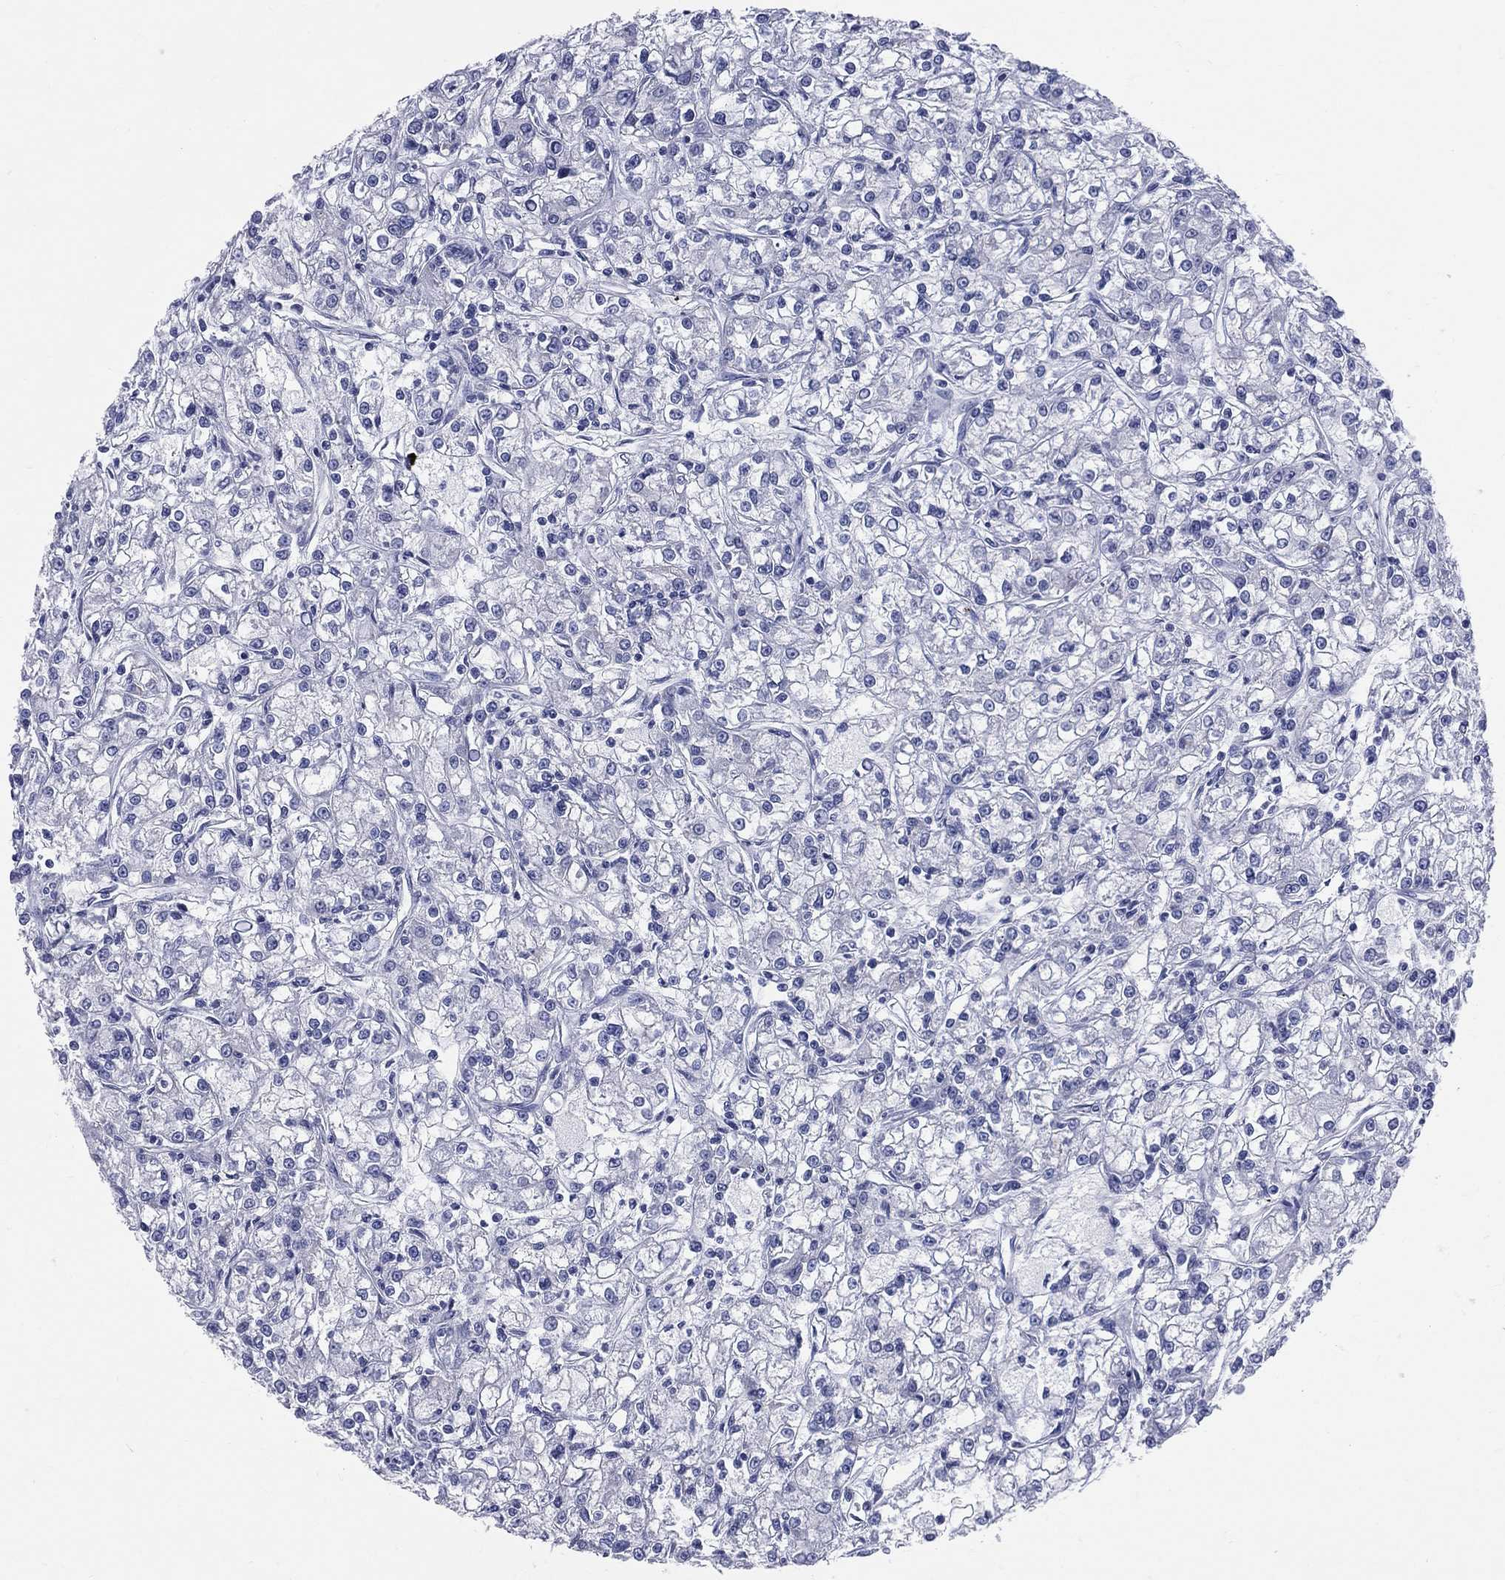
{"staining": {"intensity": "negative", "quantity": "none", "location": "none"}, "tissue": "renal cancer", "cell_type": "Tumor cells", "image_type": "cancer", "snomed": [{"axis": "morphology", "description": "Adenocarcinoma, NOS"}, {"axis": "topography", "description": "Kidney"}], "caption": "Renal cancer (adenocarcinoma) was stained to show a protein in brown. There is no significant expression in tumor cells. (DAB immunohistochemistry (IHC), high magnification).", "gene": "MLLT10", "patient": {"sex": "female", "age": 59}}